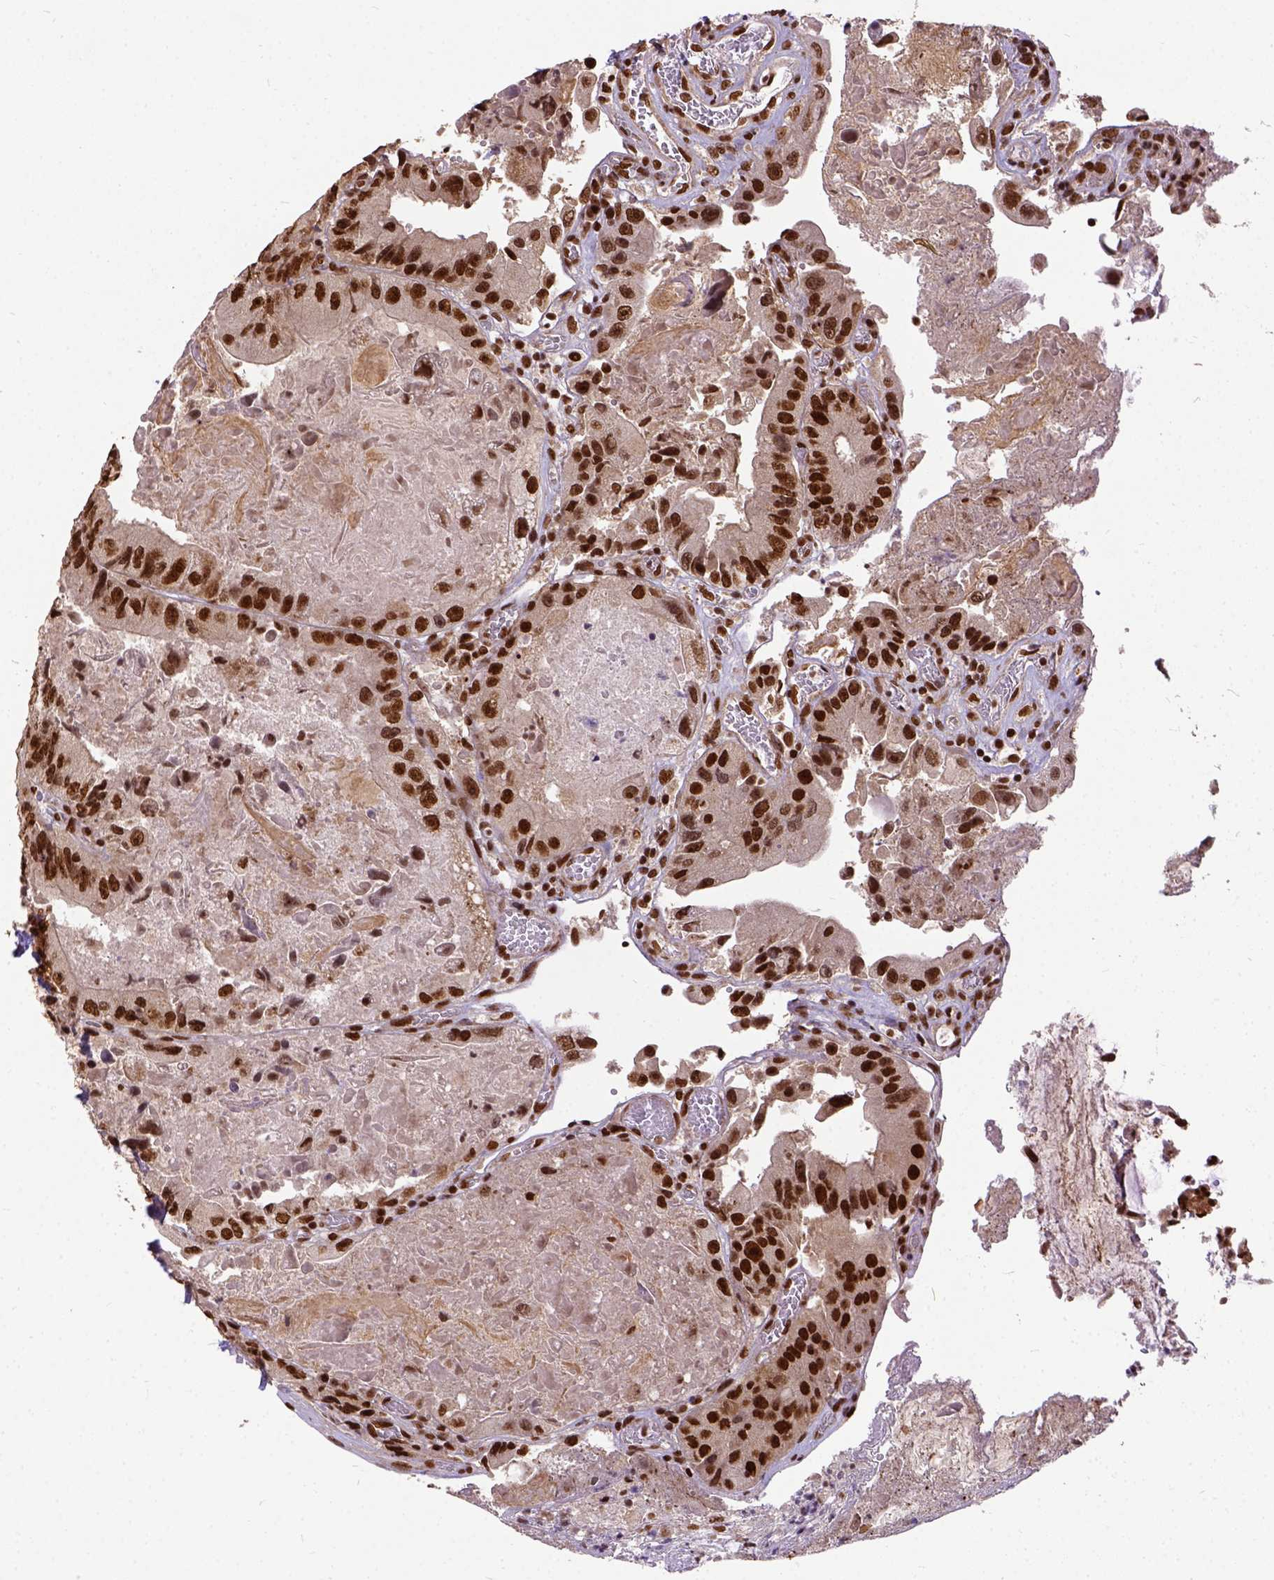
{"staining": {"intensity": "strong", "quantity": ">75%", "location": "nuclear"}, "tissue": "colorectal cancer", "cell_type": "Tumor cells", "image_type": "cancer", "snomed": [{"axis": "morphology", "description": "Adenocarcinoma, NOS"}, {"axis": "topography", "description": "Colon"}], "caption": "Strong nuclear staining for a protein is seen in approximately >75% of tumor cells of adenocarcinoma (colorectal) using immunohistochemistry (IHC).", "gene": "NACC1", "patient": {"sex": "female", "age": 86}}